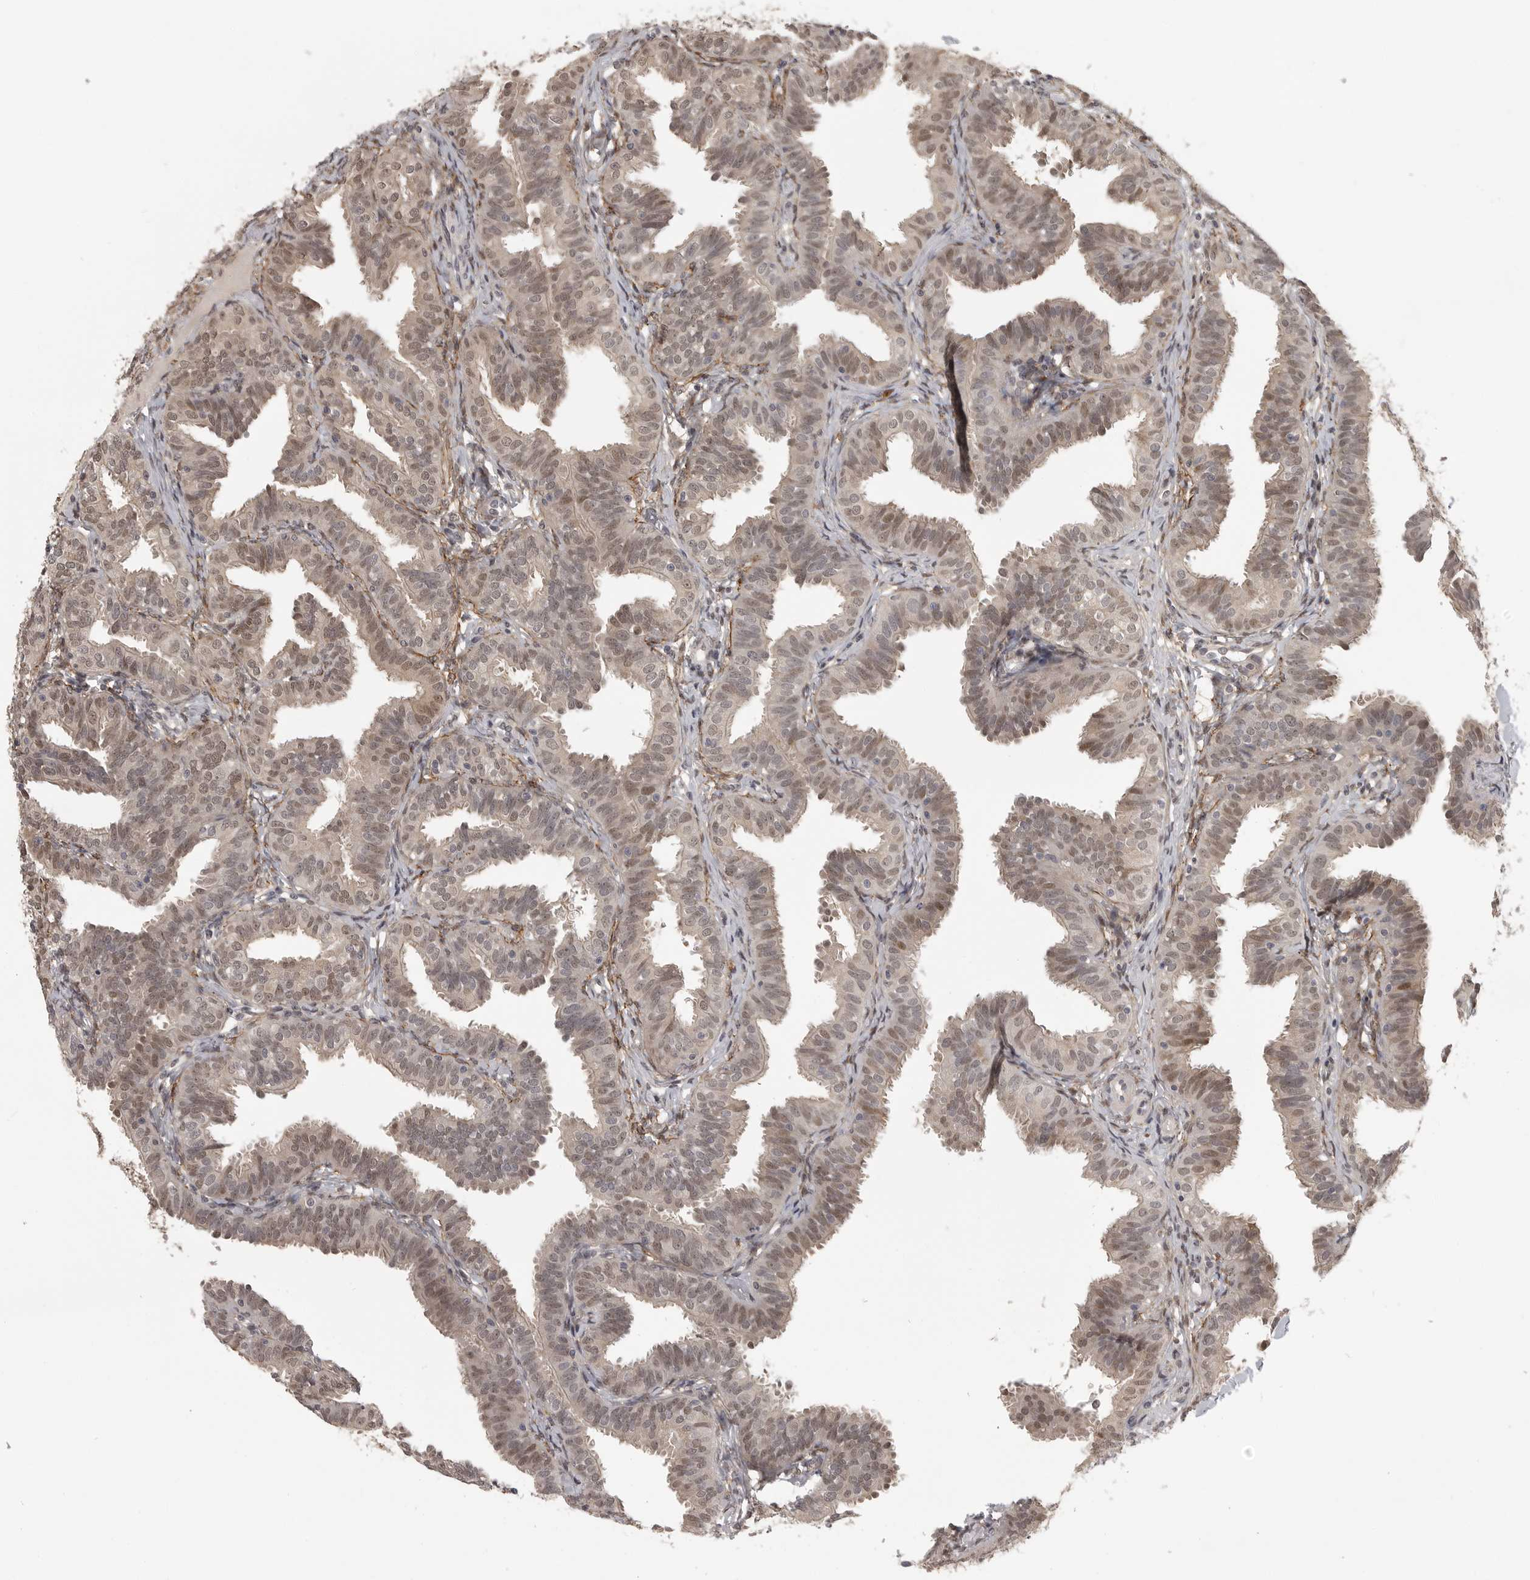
{"staining": {"intensity": "weak", "quantity": ">75%", "location": "cytoplasmic/membranous,nuclear"}, "tissue": "fallopian tube", "cell_type": "Glandular cells", "image_type": "normal", "snomed": [{"axis": "morphology", "description": "Normal tissue, NOS"}, {"axis": "topography", "description": "Fallopian tube"}], "caption": "About >75% of glandular cells in normal human fallopian tube exhibit weak cytoplasmic/membranous,nuclear protein positivity as visualized by brown immunohistochemical staining.", "gene": "UROD", "patient": {"sex": "female", "age": 35}}